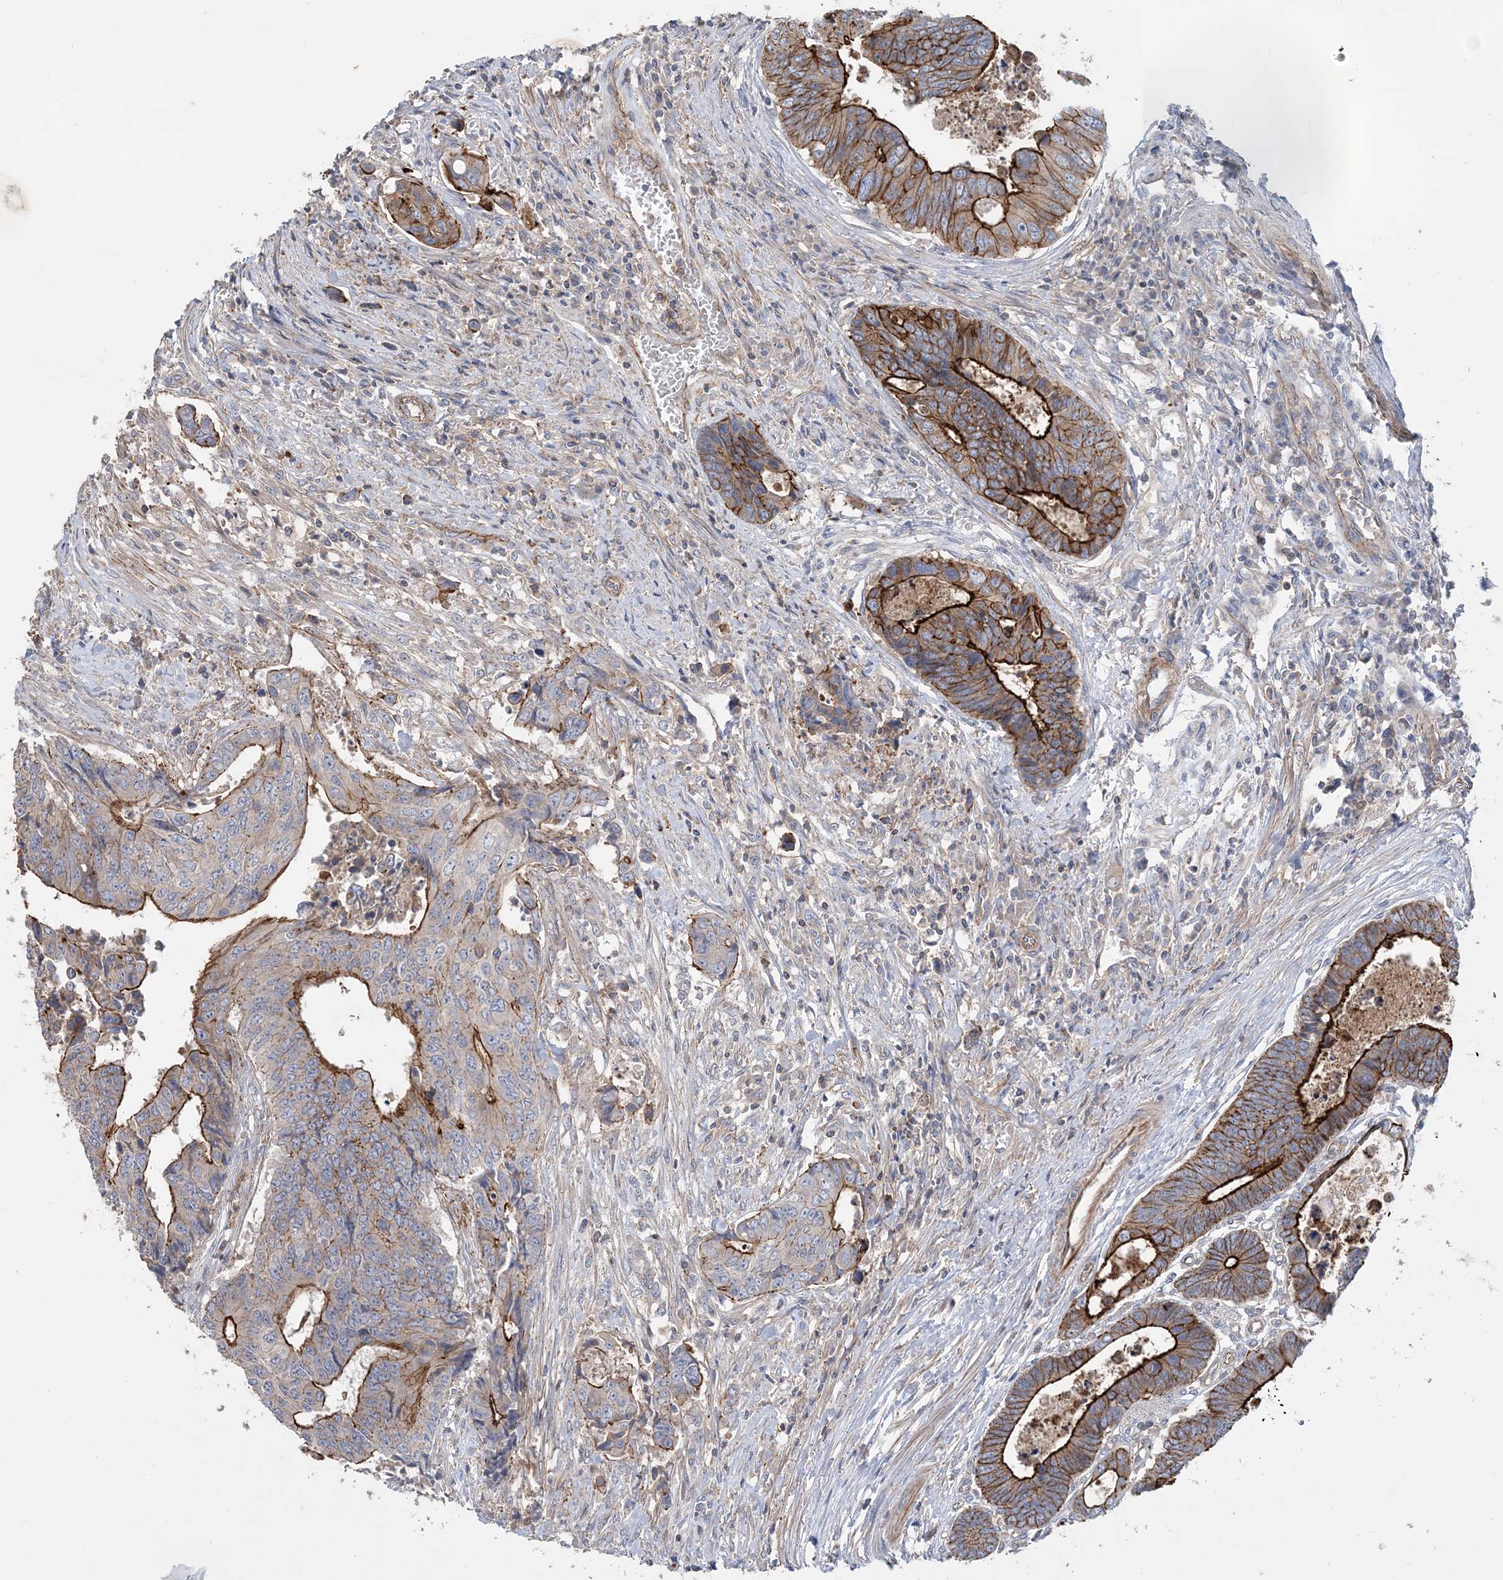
{"staining": {"intensity": "strong", "quantity": "25%-75%", "location": "cytoplasmic/membranous"}, "tissue": "colorectal cancer", "cell_type": "Tumor cells", "image_type": "cancer", "snomed": [{"axis": "morphology", "description": "Adenocarcinoma, NOS"}, {"axis": "topography", "description": "Rectum"}], "caption": "Immunohistochemistry photomicrograph of colorectal cancer stained for a protein (brown), which displays high levels of strong cytoplasmic/membranous staining in approximately 25%-75% of tumor cells.", "gene": "PIGC", "patient": {"sex": "male", "age": 84}}